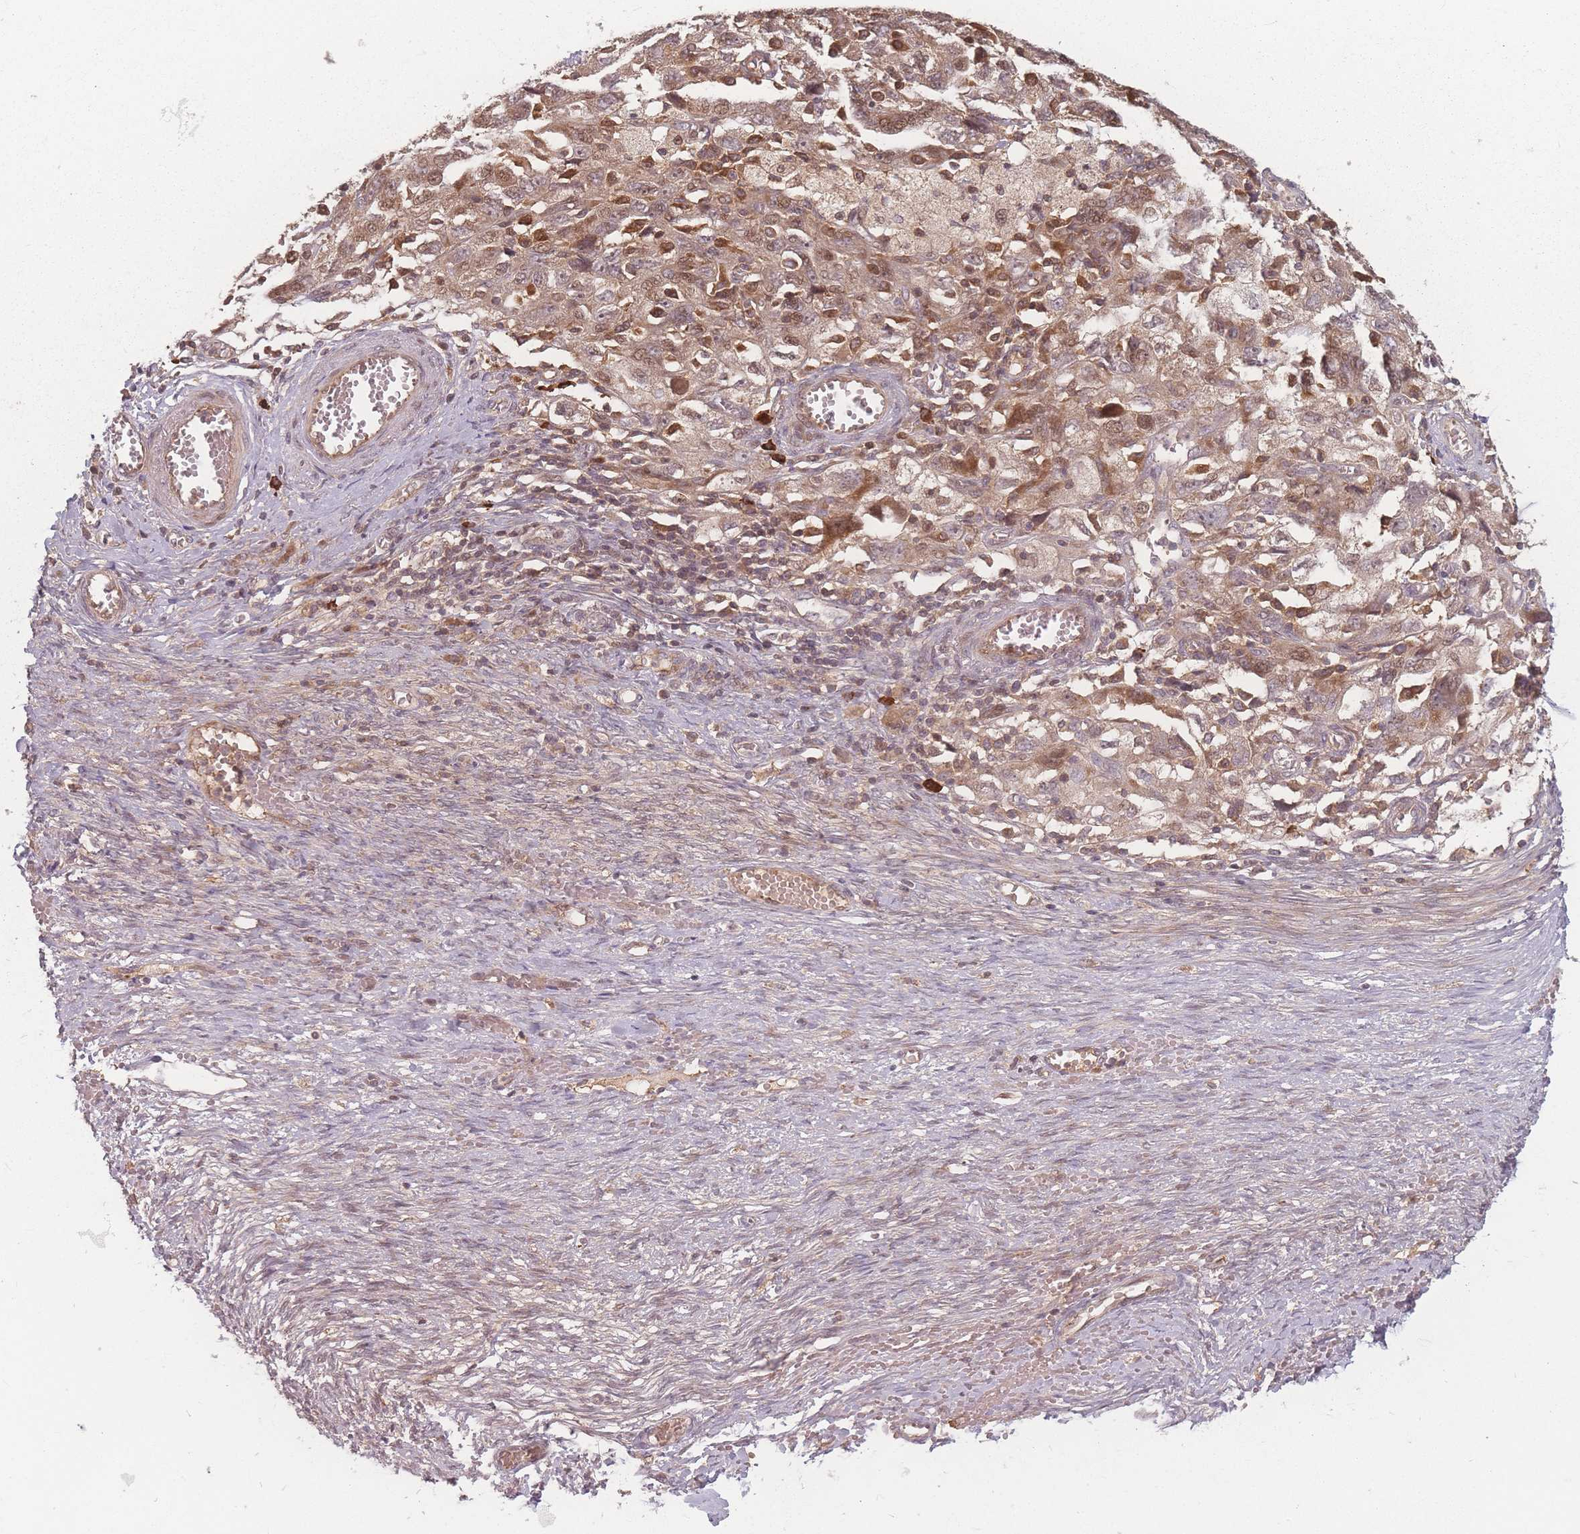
{"staining": {"intensity": "moderate", "quantity": ">75%", "location": "cytoplasmic/membranous,nuclear"}, "tissue": "ovarian cancer", "cell_type": "Tumor cells", "image_type": "cancer", "snomed": [{"axis": "morphology", "description": "Carcinoma, NOS"}, {"axis": "morphology", "description": "Cystadenocarcinoma, serous, NOS"}, {"axis": "topography", "description": "Ovary"}], "caption": "Brown immunohistochemical staining in ovarian cancer (carcinoma) exhibits moderate cytoplasmic/membranous and nuclear positivity in about >75% of tumor cells. The staining was performed using DAB (3,3'-diaminobenzidine) to visualize the protein expression in brown, while the nuclei were stained in blue with hematoxylin (Magnification: 20x).", "gene": "HAGH", "patient": {"sex": "female", "age": 69}}